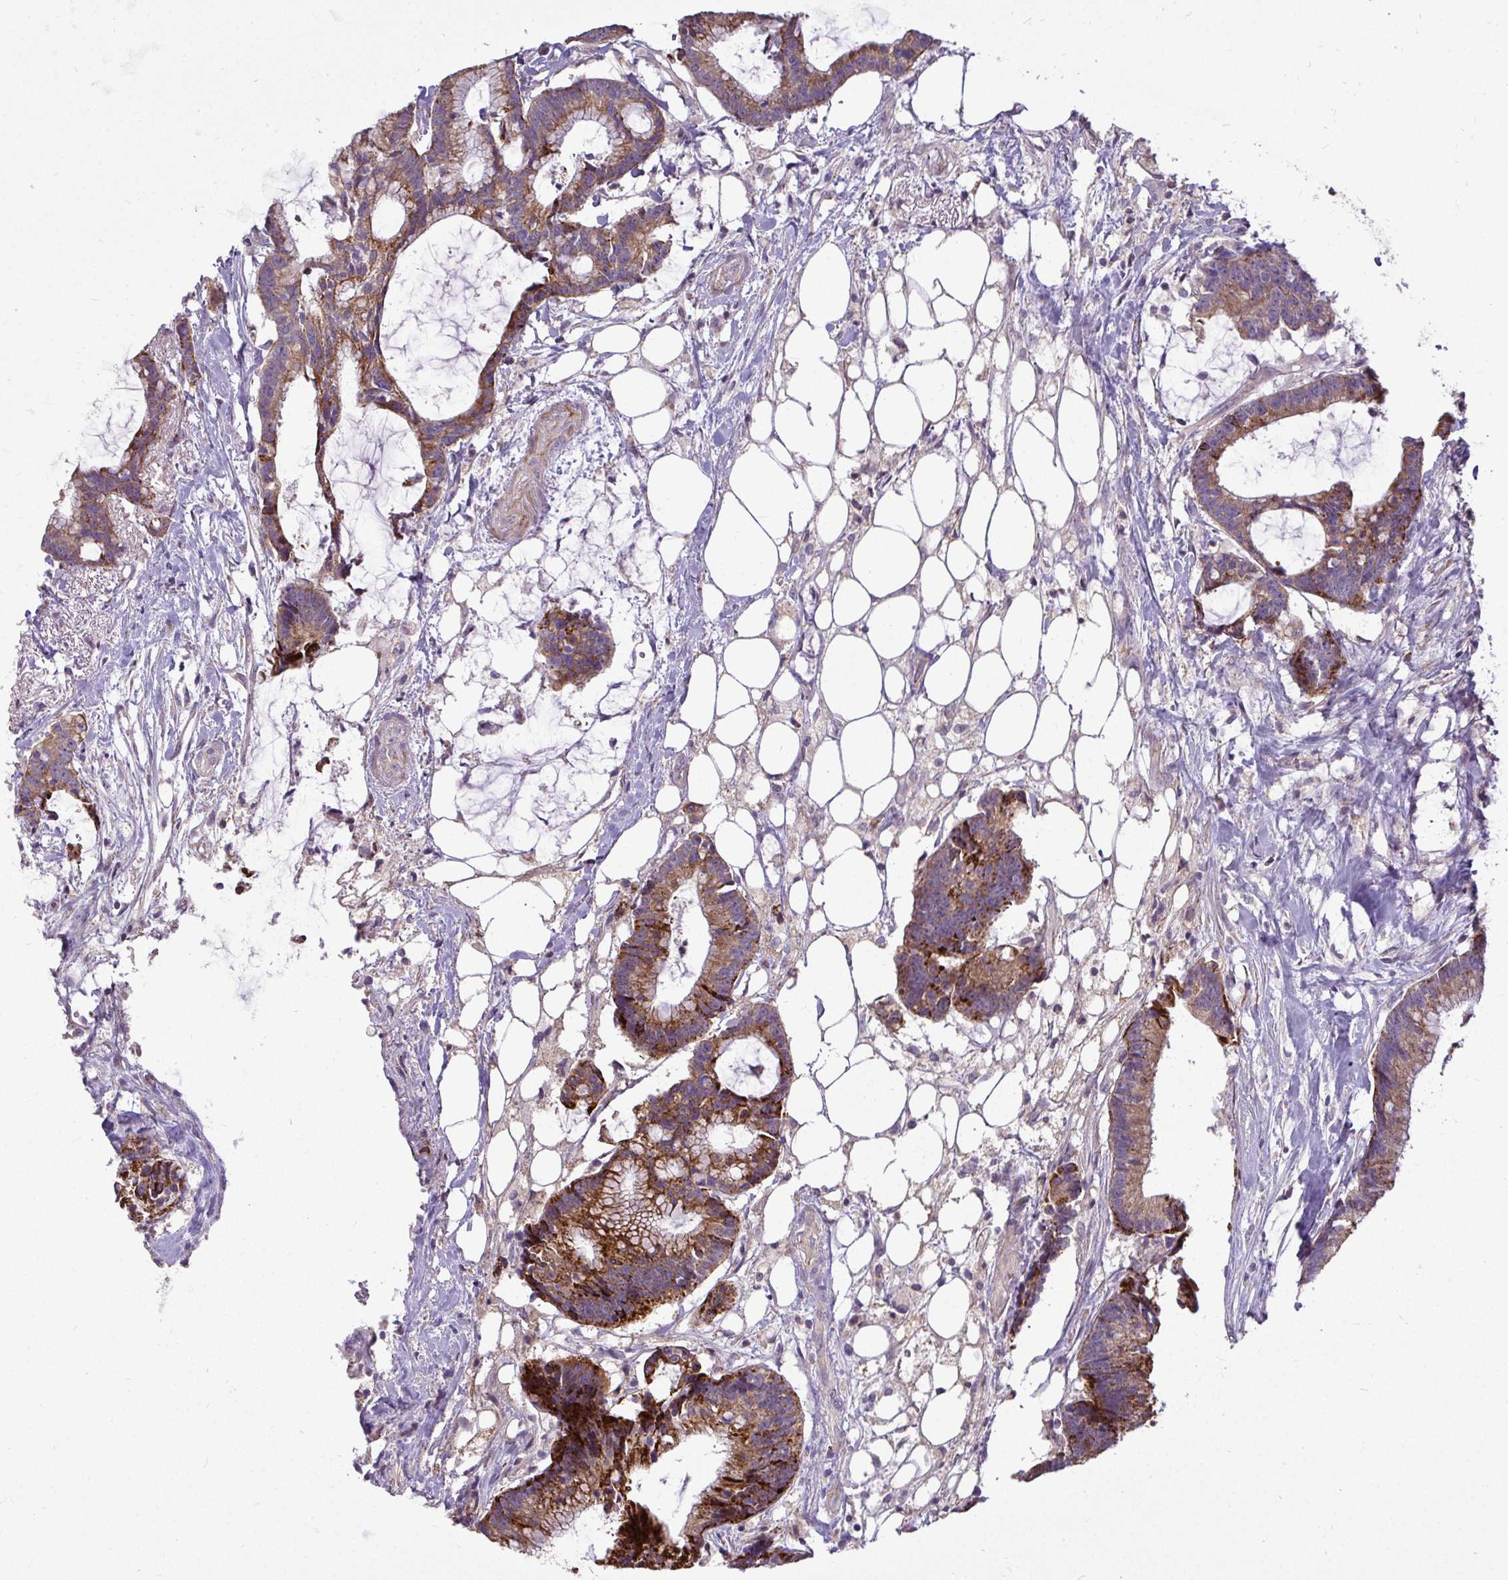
{"staining": {"intensity": "moderate", "quantity": ">75%", "location": "cytoplasmic/membranous"}, "tissue": "colorectal cancer", "cell_type": "Tumor cells", "image_type": "cancer", "snomed": [{"axis": "morphology", "description": "Adenocarcinoma, NOS"}, {"axis": "topography", "description": "Colon"}], "caption": "Adenocarcinoma (colorectal) stained with a protein marker shows moderate staining in tumor cells.", "gene": "STRIP1", "patient": {"sex": "female", "age": 78}}